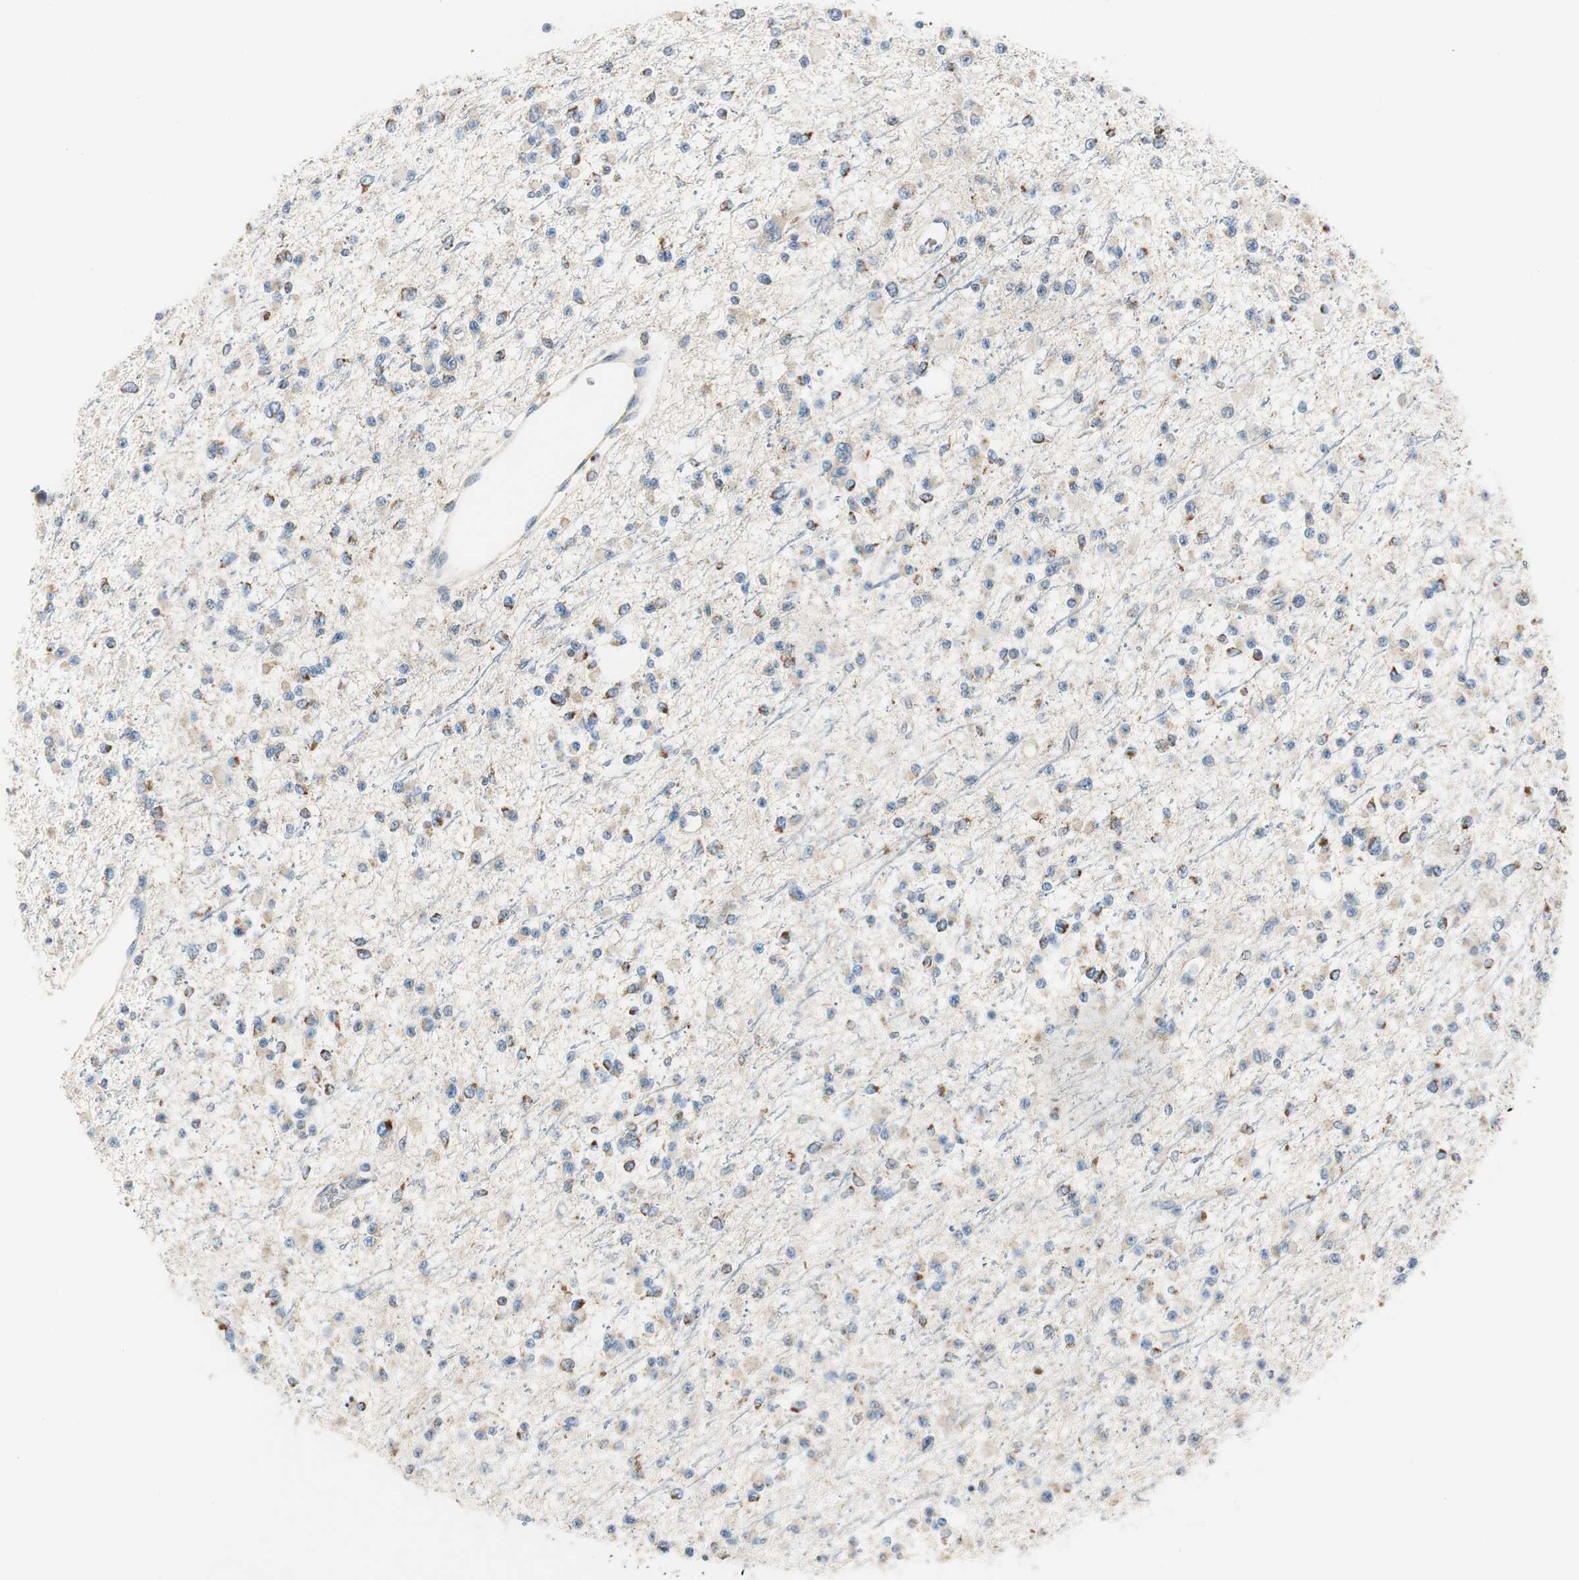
{"staining": {"intensity": "strong", "quantity": "<25%", "location": "cytoplasmic/membranous"}, "tissue": "glioma", "cell_type": "Tumor cells", "image_type": "cancer", "snomed": [{"axis": "morphology", "description": "Glioma, malignant, Low grade"}, {"axis": "topography", "description": "Brain"}], "caption": "The image exhibits immunohistochemical staining of malignant glioma (low-grade). There is strong cytoplasmic/membranous staining is identified in approximately <25% of tumor cells. The staining was performed using DAB to visualize the protein expression in brown, while the nuclei were stained in blue with hematoxylin (Magnification: 20x).", "gene": "RORB", "patient": {"sex": "female", "age": 22}}